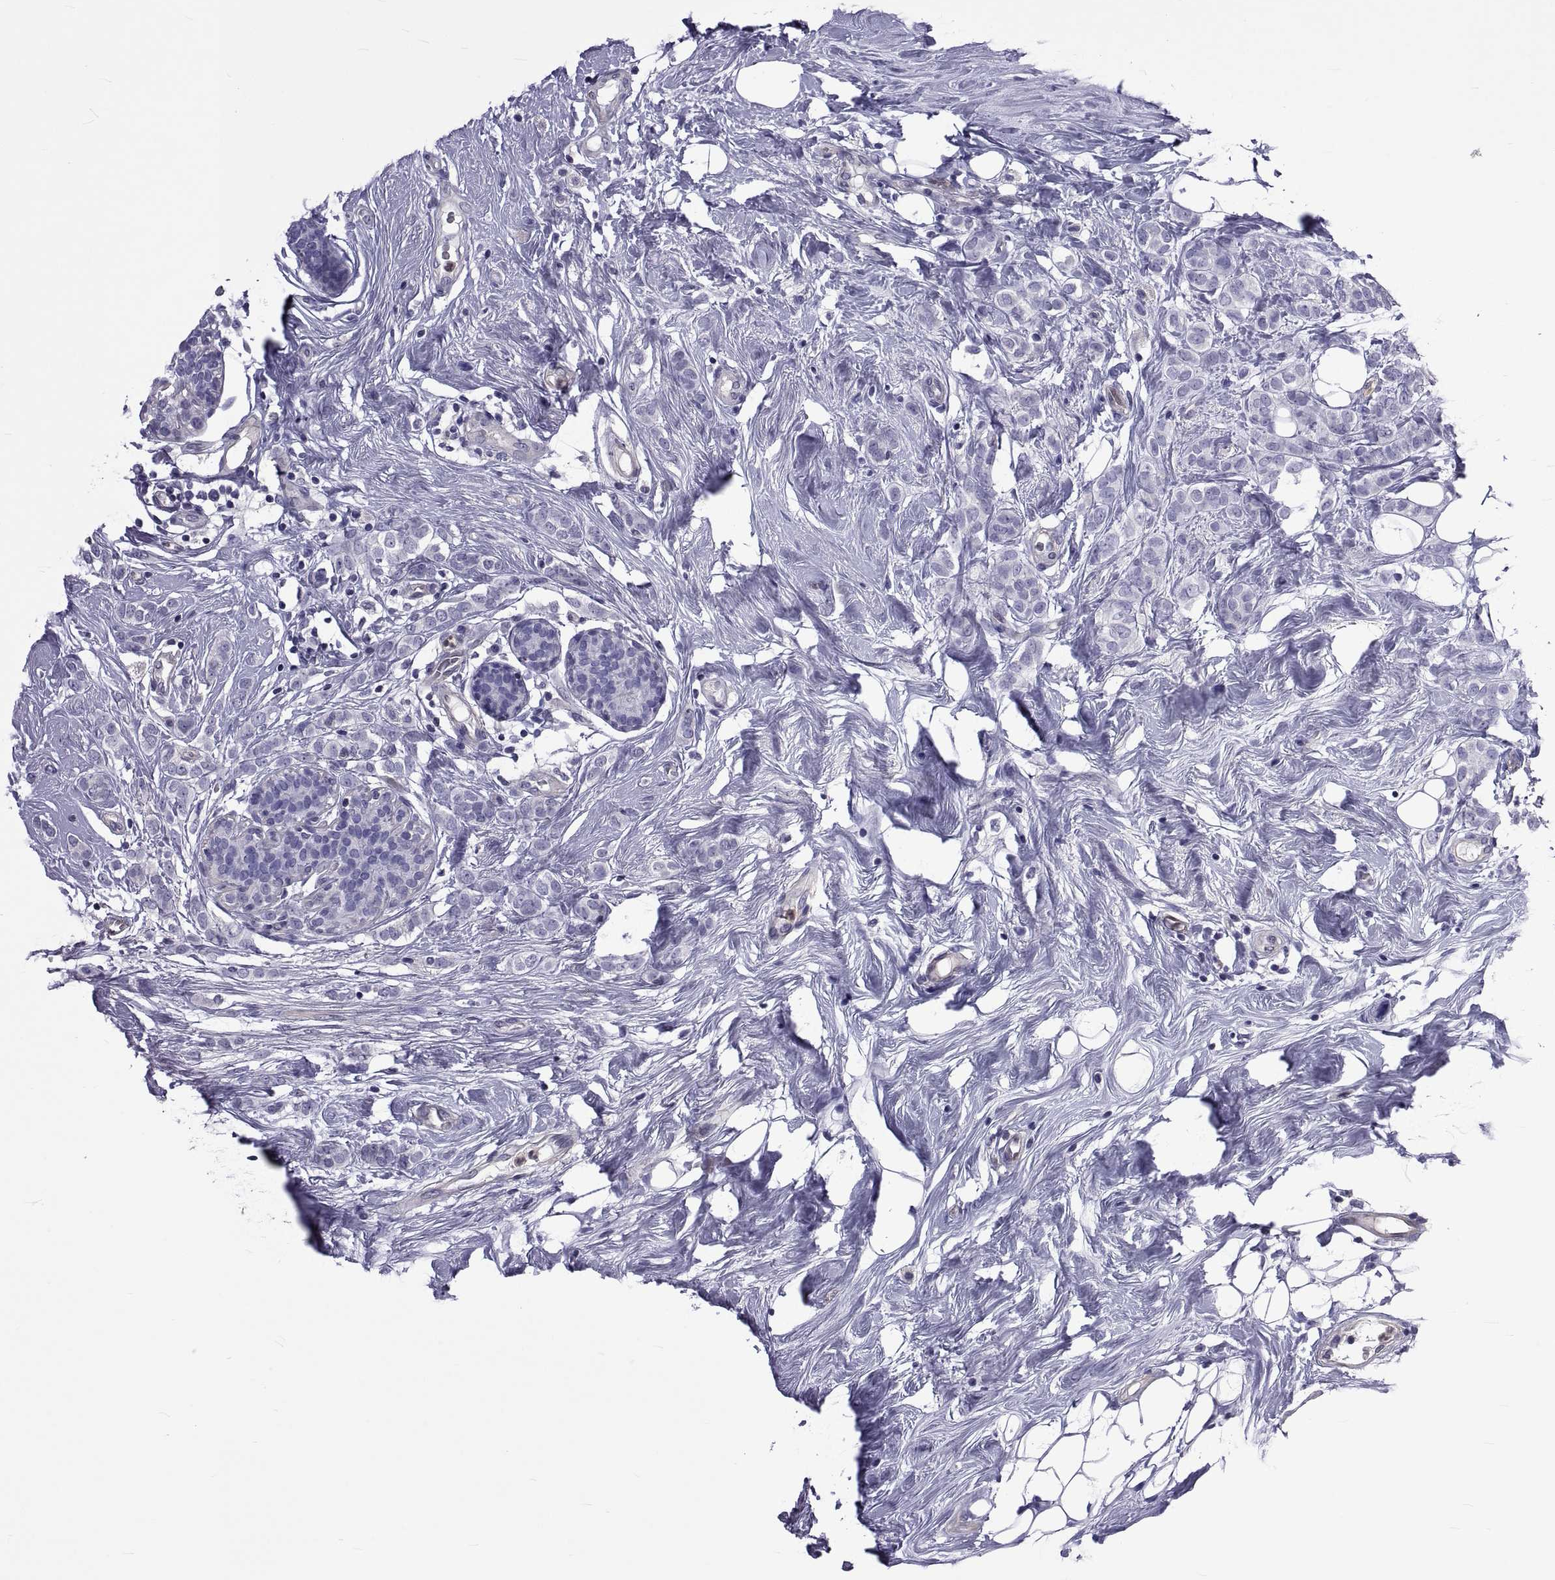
{"staining": {"intensity": "negative", "quantity": "none", "location": "none"}, "tissue": "breast cancer", "cell_type": "Tumor cells", "image_type": "cancer", "snomed": [{"axis": "morphology", "description": "Lobular carcinoma"}, {"axis": "topography", "description": "Breast"}], "caption": "Immunohistochemical staining of human breast lobular carcinoma demonstrates no significant expression in tumor cells.", "gene": "LCN9", "patient": {"sex": "female", "age": 49}}